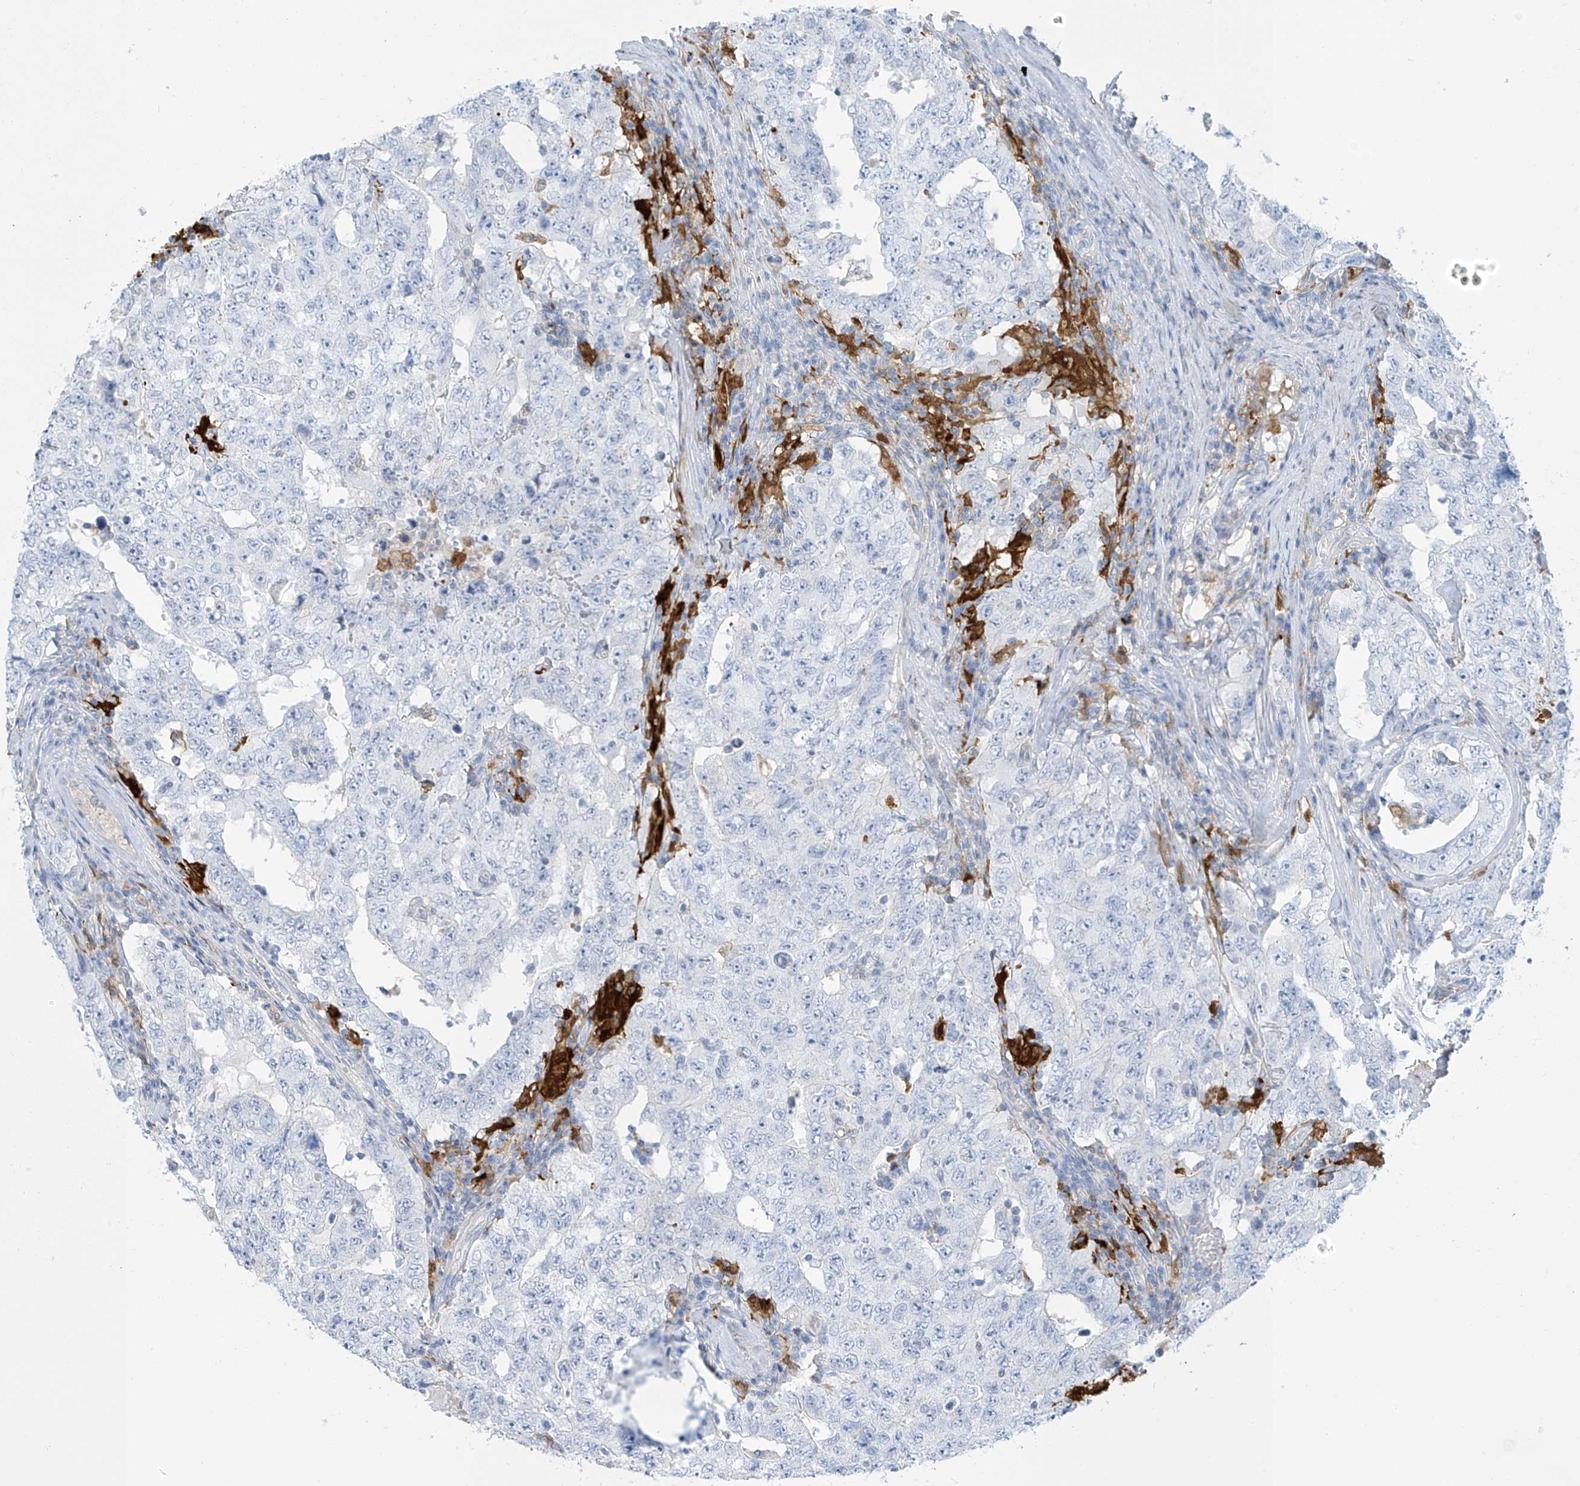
{"staining": {"intensity": "negative", "quantity": "none", "location": "none"}, "tissue": "testis cancer", "cell_type": "Tumor cells", "image_type": "cancer", "snomed": [{"axis": "morphology", "description": "Carcinoma, Embryonal, NOS"}, {"axis": "topography", "description": "Testis"}], "caption": "Immunohistochemical staining of human testis cancer displays no significant expression in tumor cells.", "gene": "TRMT2B", "patient": {"sex": "male", "age": 26}}